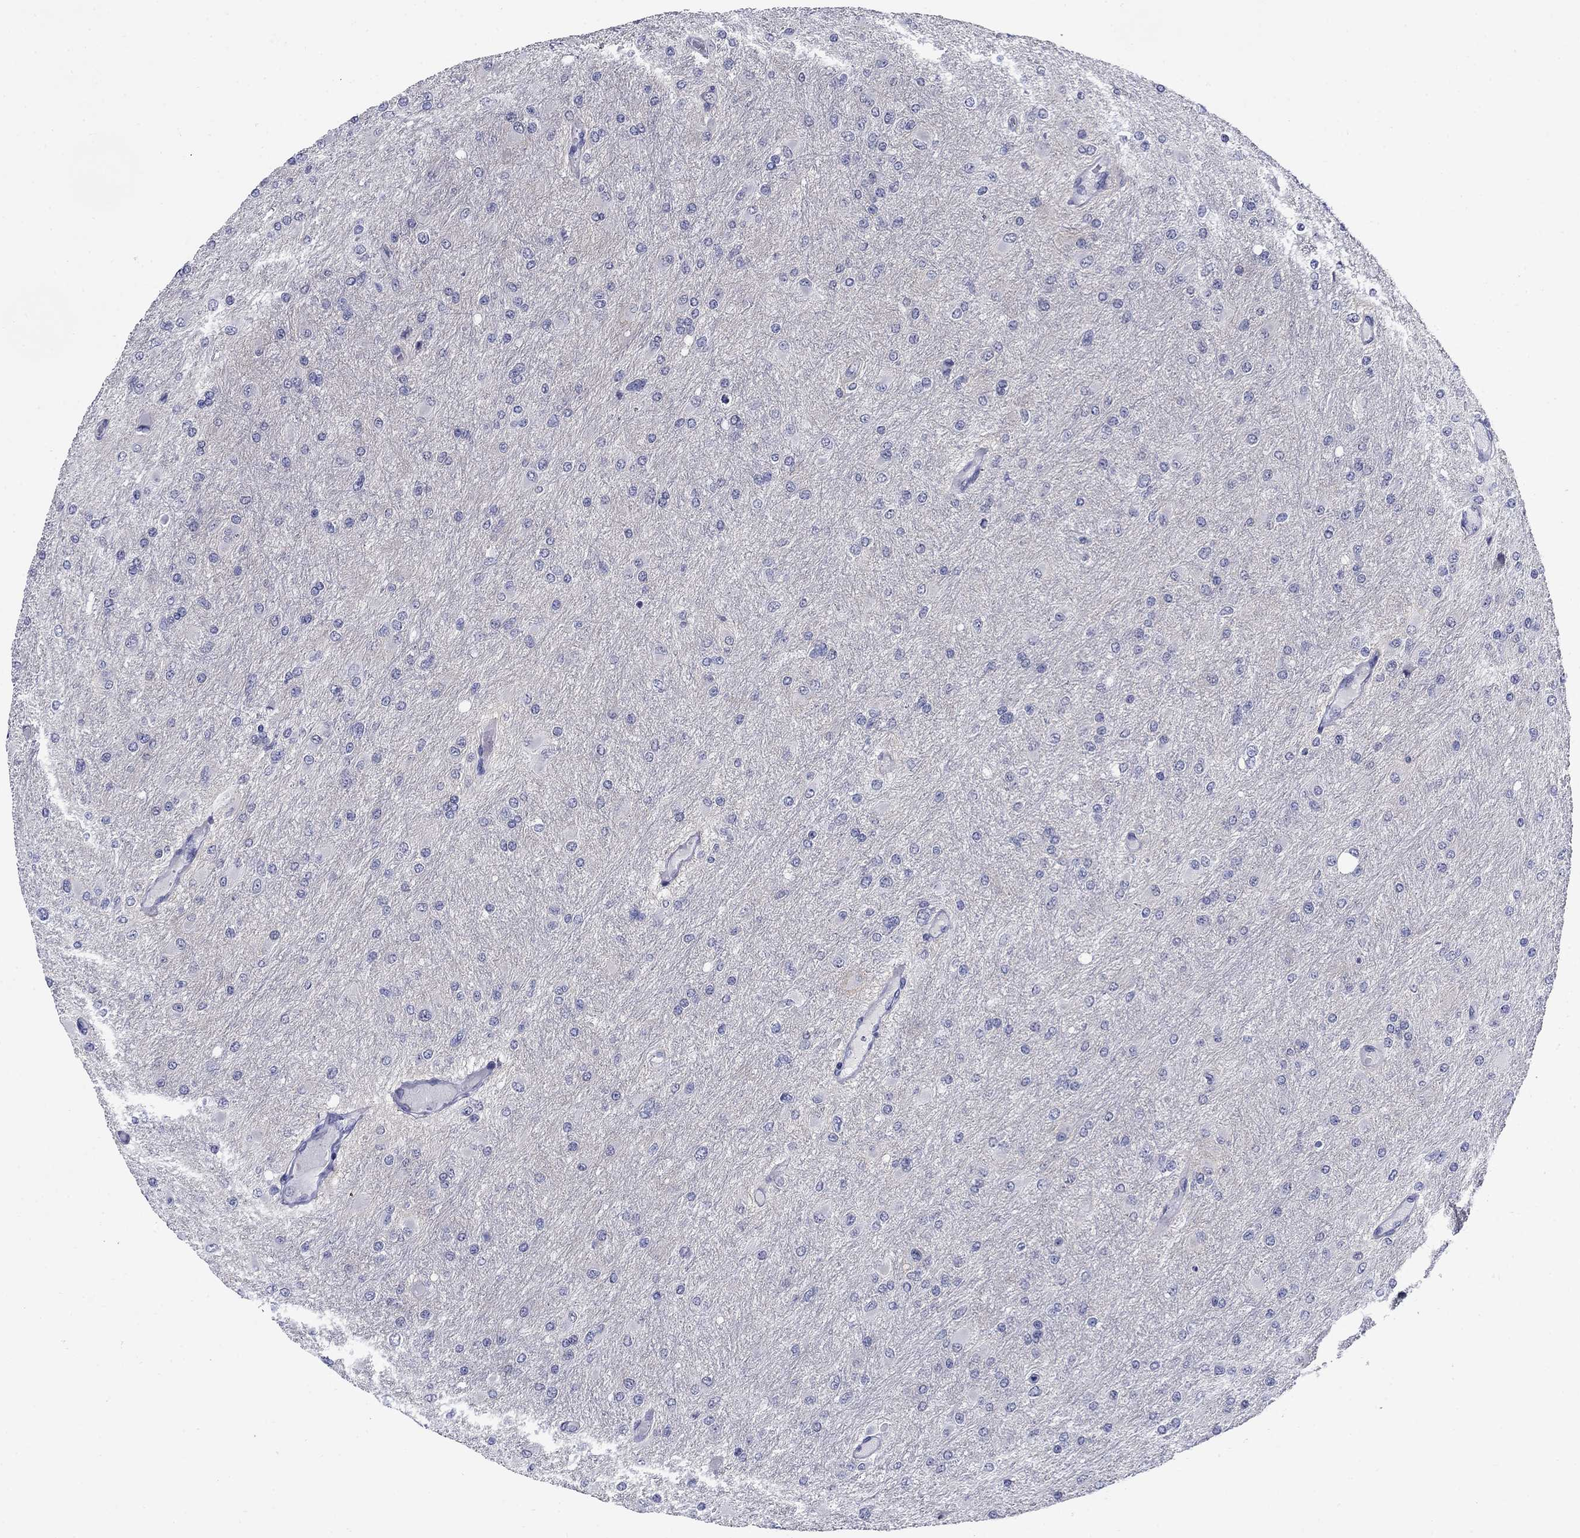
{"staining": {"intensity": "negative", "quantity": "none", "location": "none"}, "tissue": "glioma", "cell_type": "Tumor cells", "image_type": "cancer", "snomed": [{"axis": "morphology", "description": "Glioma, malignant, High grade"}, {"axis": "topography", "description": "Cerebral cortex"}], "caption": "Histopathology image shows no significant protein positivity in tumor cells of malignant glioma (high-grade).", "gene": "C4orf19", "patient": {"sex": "female", "age": 36}}